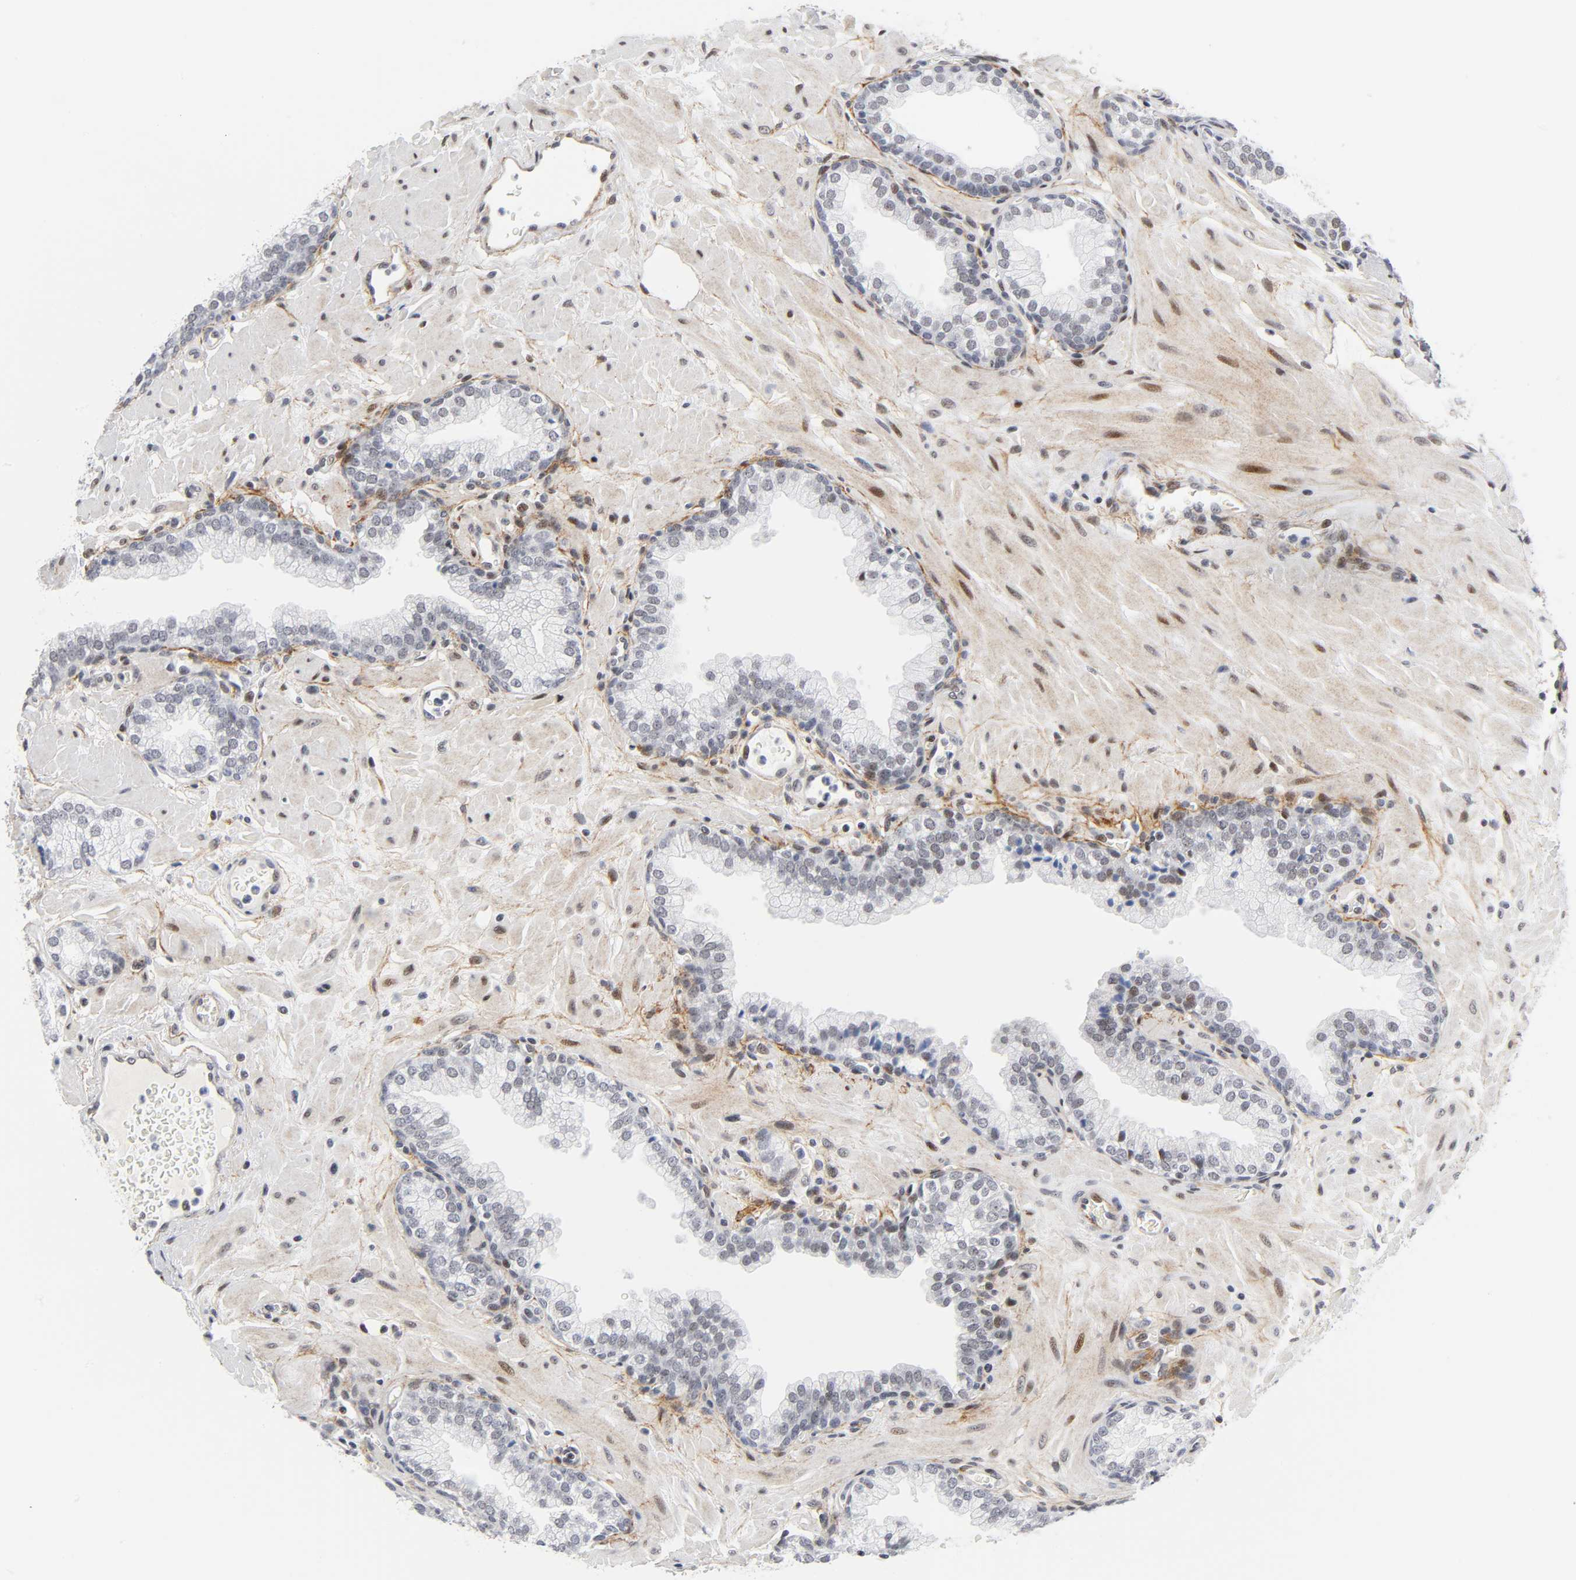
{"staining": {"intensity": "moderate", "quantity": "<25%", "location": "nuclear"}, "tissue": "prostate", "cell_type": "Glandular cells", "image_type": "normal", "snomed": [{"axis": "morphology", "description": "Normal tissue, NOS"}, {"axis": "topography", "description": "Prostate"}], "caption": "A micrograph of prostate stained for a protein shows moderate nuclear brown staining in glandular cells. (IHC, brightfield microscopy, high magnification).", "gene": "DIDO1", "patient": {"sex": "male", "age": 60}}